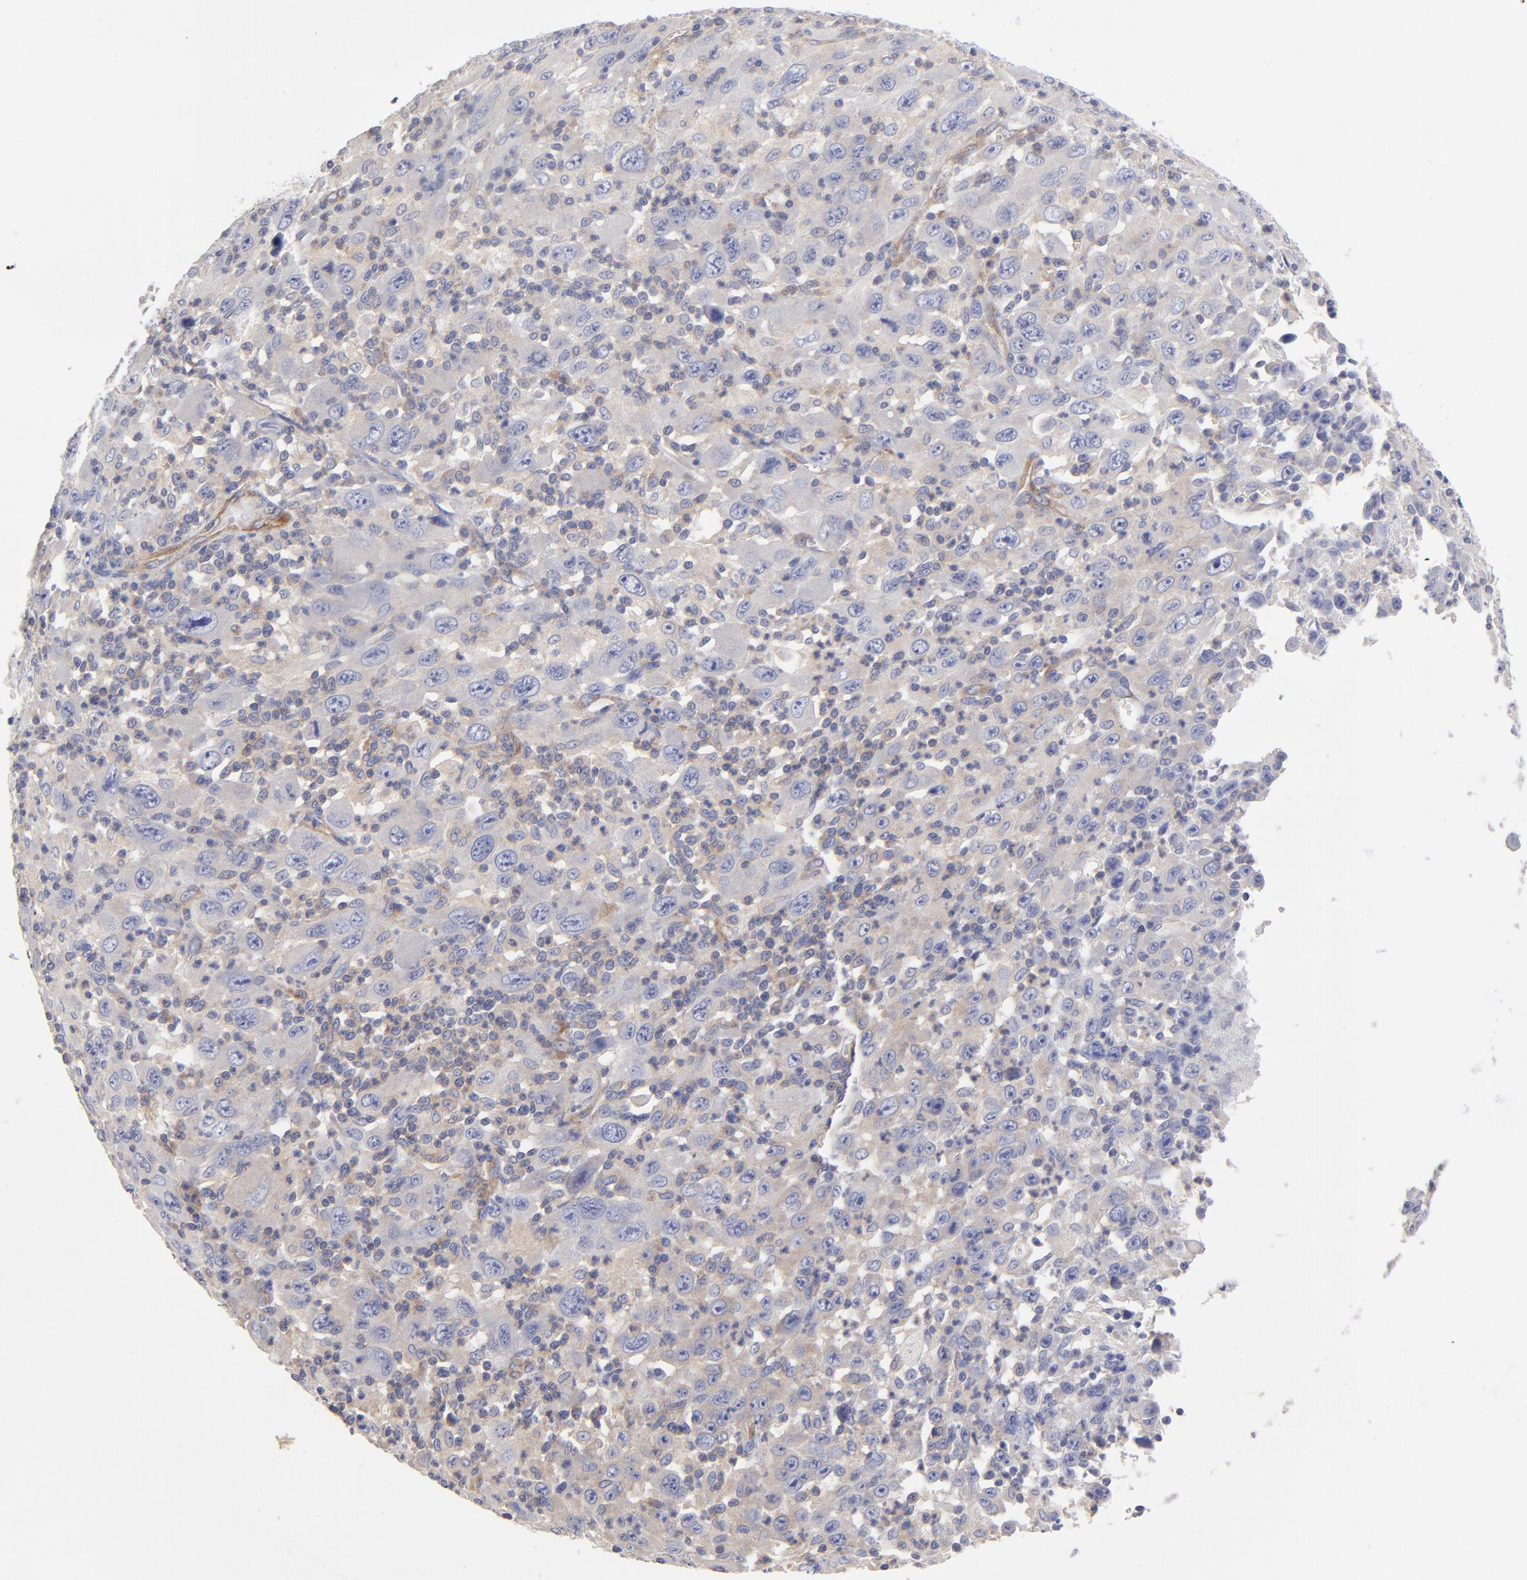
{"staining": {"intensity": "negative", "quantity": "none", "location": "none"}, "tissue": "melanoma", "cell_type": "Tumor cells", "image_type": "cancer", "snomed": [{"axis": "morphology", "description": "Malignant melanoma, Metastatic site"}, {"axis": "topography", "description": "Skin"}], "caption": "Tumor cells show no significant protein positivity in malignant melanoma (metastatic site).", "gene": "SULF2", "patient": {"sex": "female", "age": 56}}